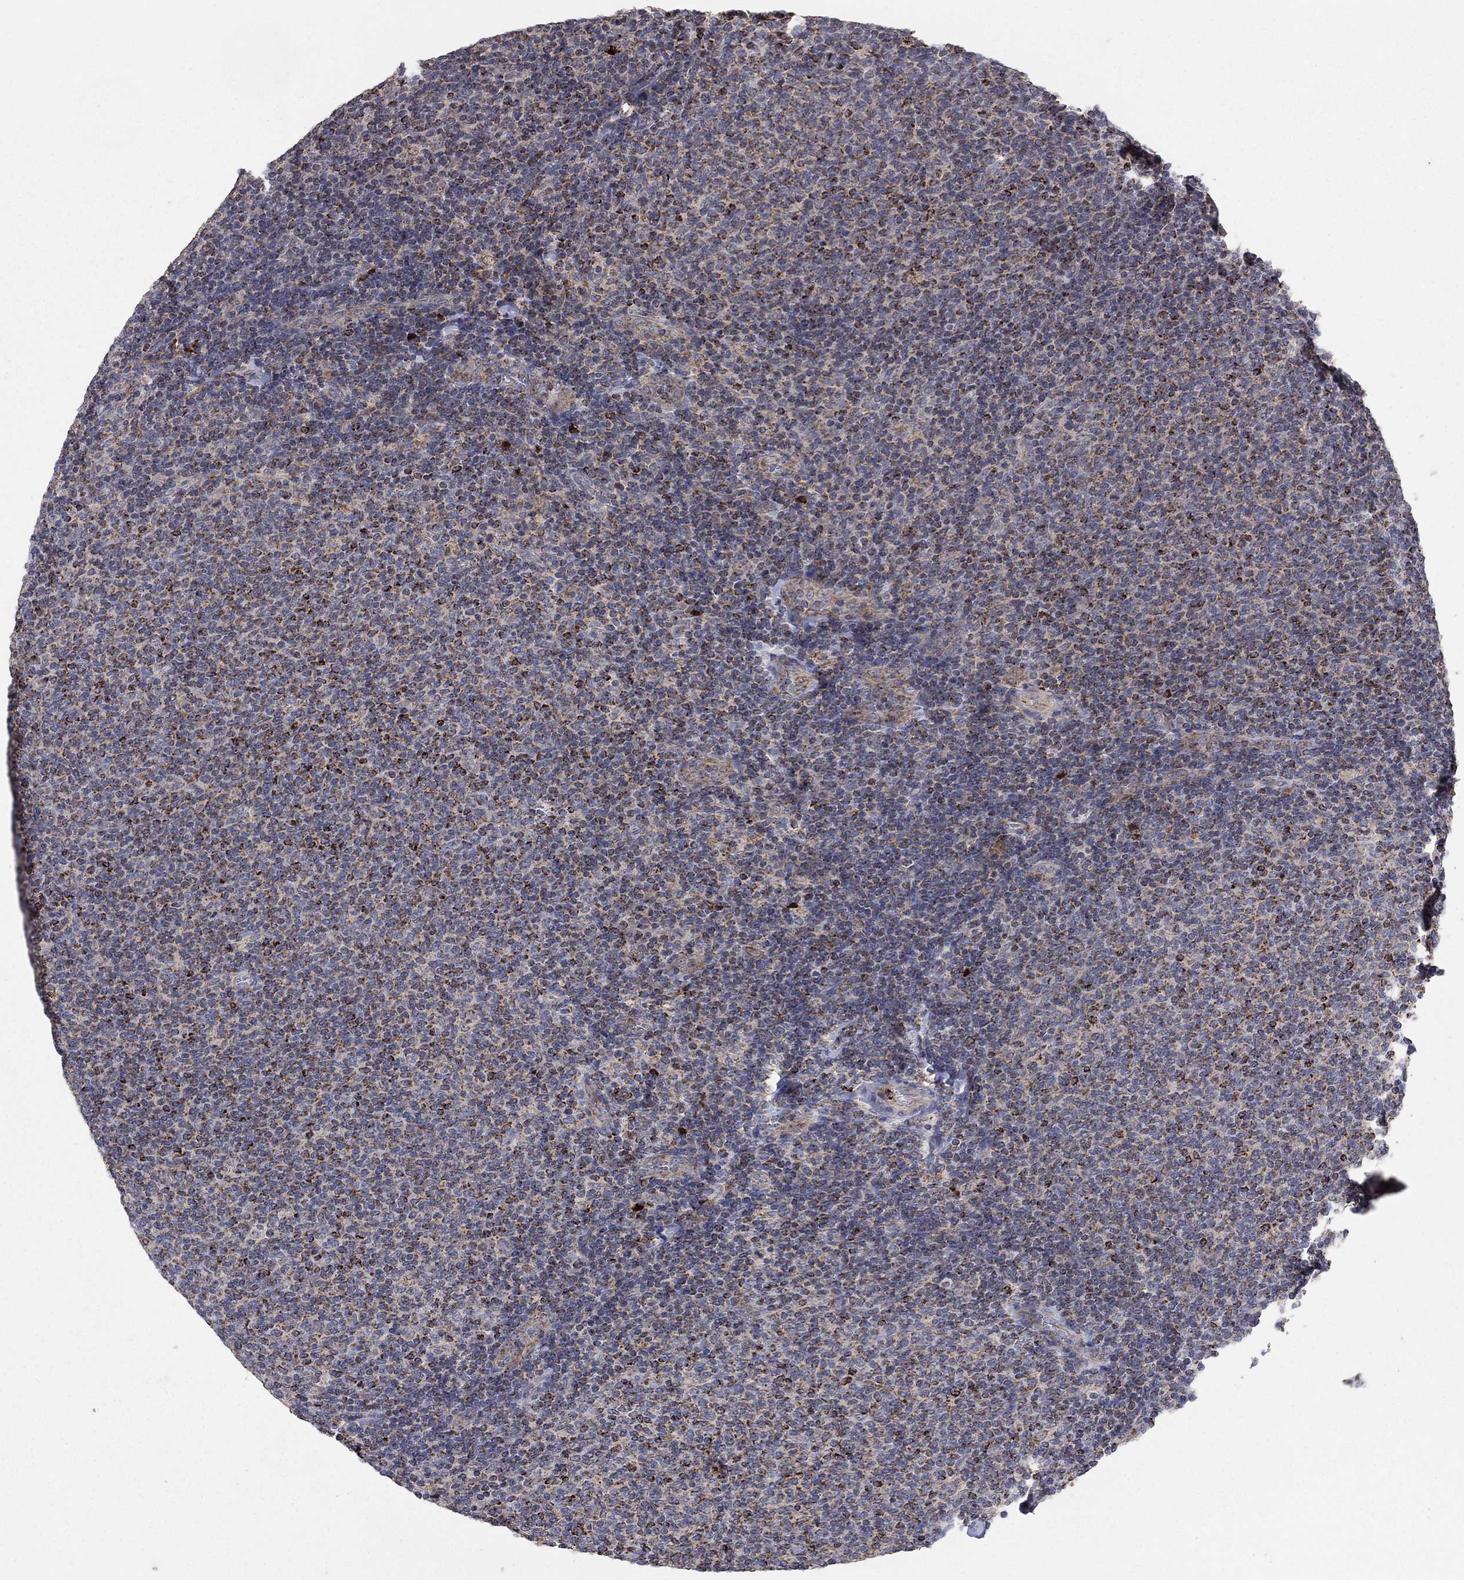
{"staining": {"intensity": "moderate", "quantity": ">75%", "location": "cytoplasmic/membranous"}, "tissue": "lymphoma", "cell_type": "Tumor cells", "image_type": "cancer", "snomed": [{"axis": "morphology", "description": "Malignant lymphoma, non-Hodgkin's type, Low grade"}, {"axis": "topography", "description": "Lymph node"}], "caption": "Lymphoma stained for a protein (brown) displays moderate cytoplasmic/membranous positive expression in approximately >75% of tumor cells.", "gene": "GPSM1", "patient": {"sex": "male", "age": 52}}